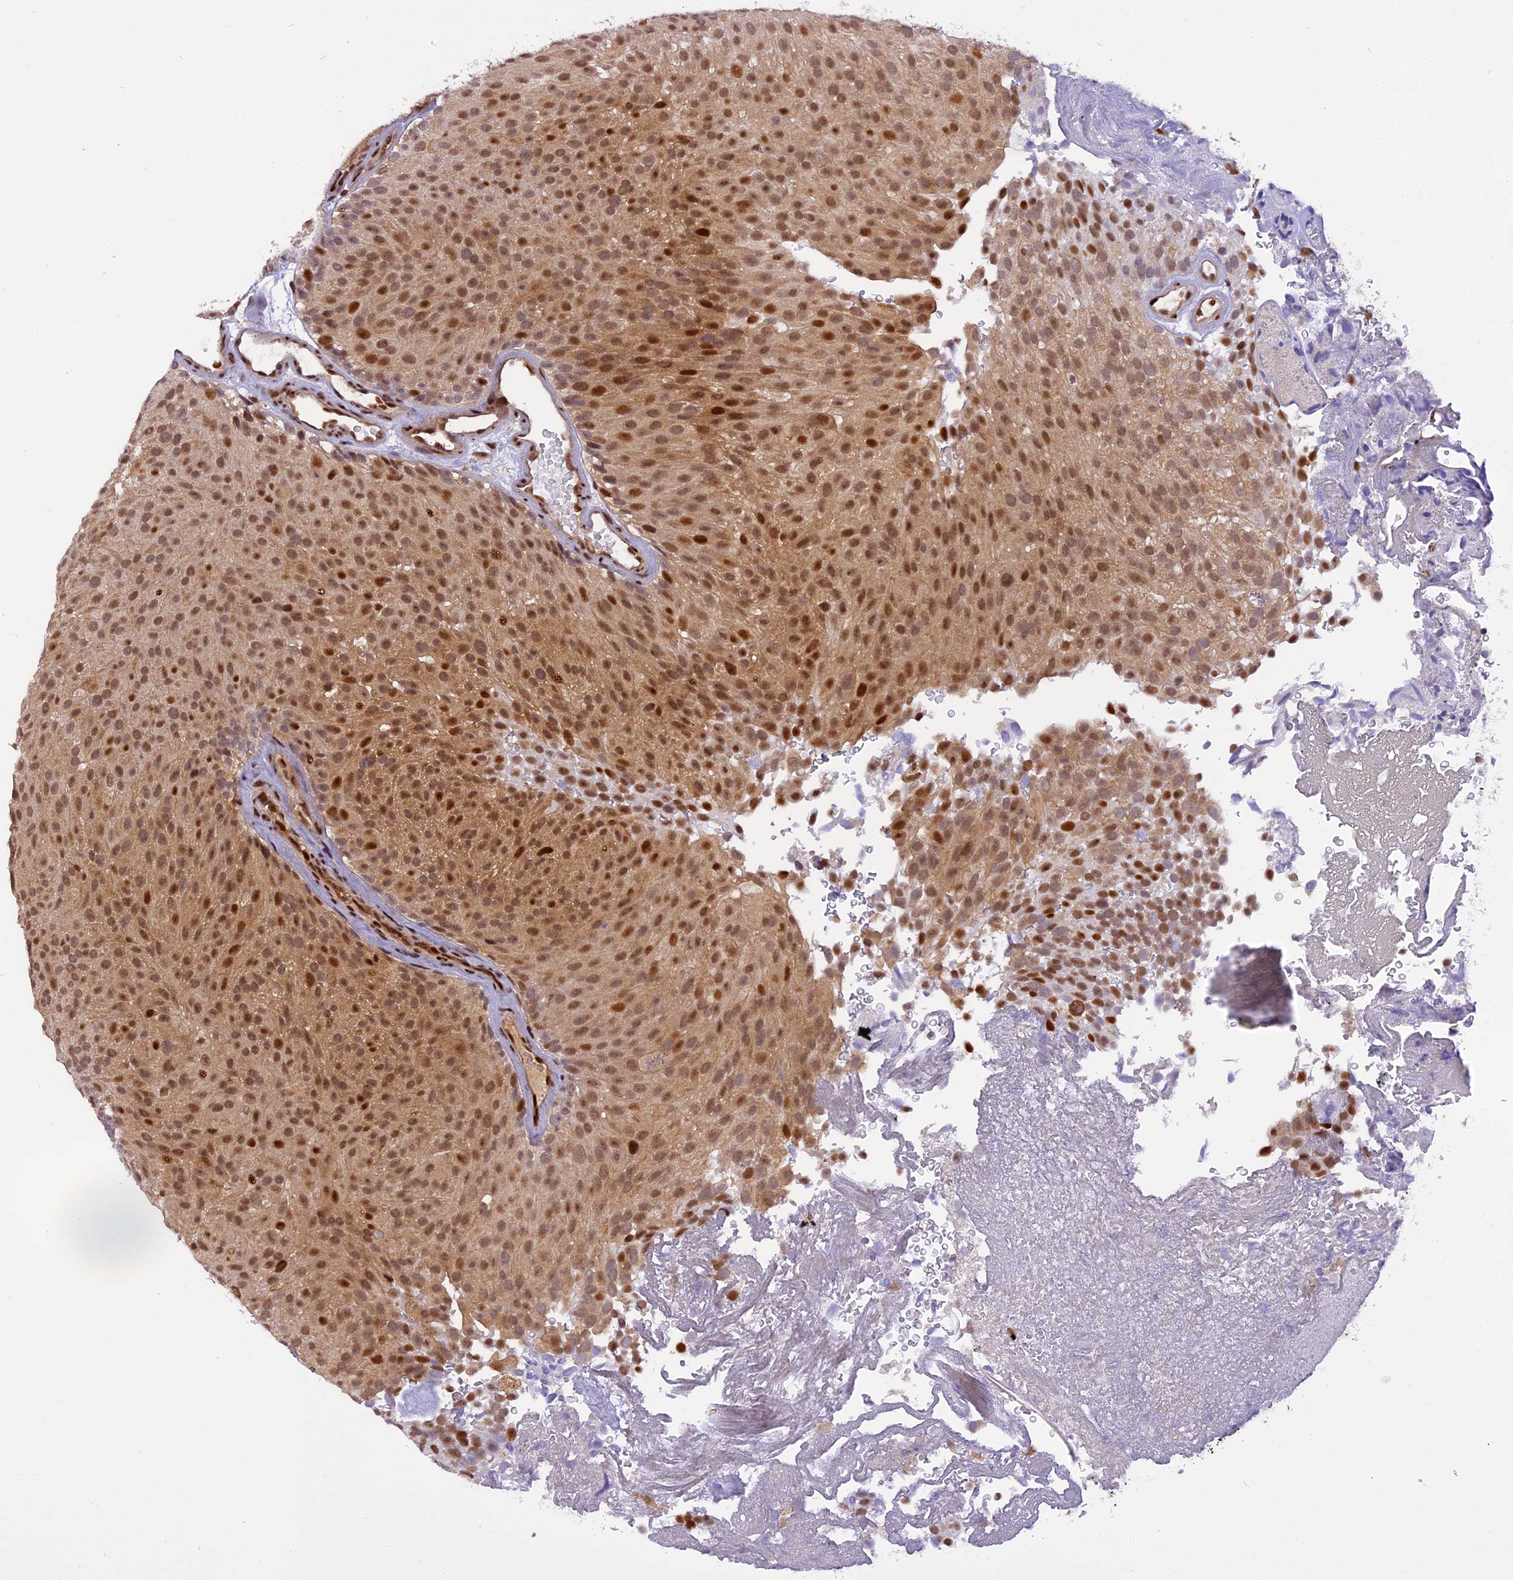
{"staining": {"intensity": "moderate", "quantity": ">75%", "location": "cytoplasmic/membranous,nuclear"}, "tissue": "urothelial cancer", "cell_type": "Tumor cells", "image_type": "cancer", "snomed": [{"axis": "morphology", "description": "Urothelial carcinoma, Low grade"}, {"axis": "topography", "description": "Urinary bladder"}], "caption": "The micrograph shows staining of urothelial carcinoma (low-grade), revealing moderate cytoplasmic/membranous and nuclear protein expression (brown color) within tumor cells.", "gene": "RABGGTA", "patient": {"sex": "male", "age": 78}}